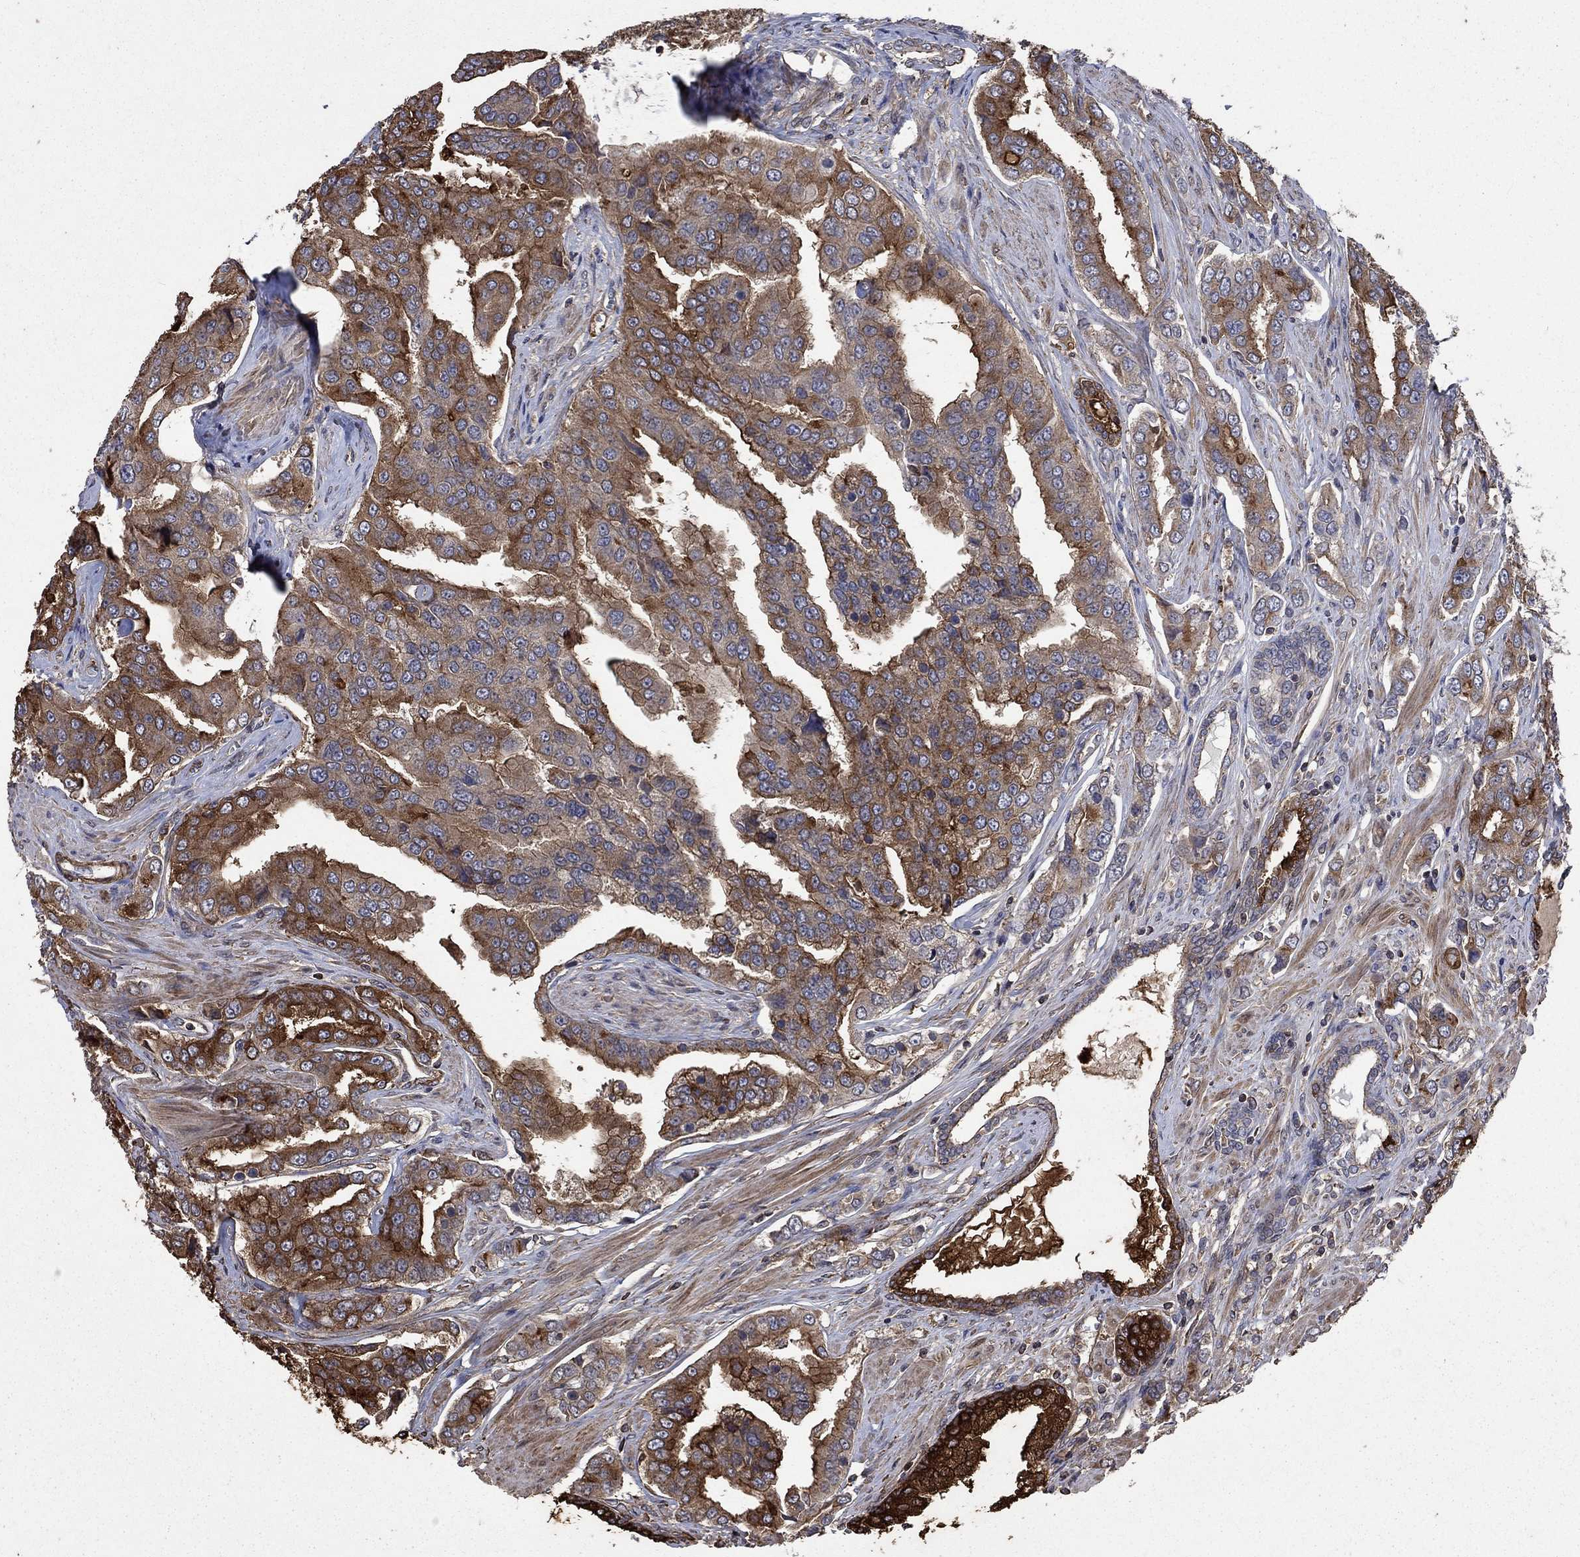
{"staining": {"intensity": "strong", "quantity": "25%-75%", "location": "cytoplasmic/membranous"}, "tissue": "prostate cancer", "cell_type": "Tumor cells", "image_type": "cancer", "snomed": [{"axis": "morphology", "description": "Adenocarcinoma, NOS"}, {"axis": "topography", "description": "Prostate and seminal vesicle, NOS"}, {"axis": "topography", "description": "Prostate"}], "caption": "Strong cytoplasmic/membranous staining is identified in approximately 25%-75% of tumor cells in prostate cancer. (IHC, brightfield microscopy, high magnification).", "gene": "PDE3A", "patient": {"sex": "male", "age": 69}}